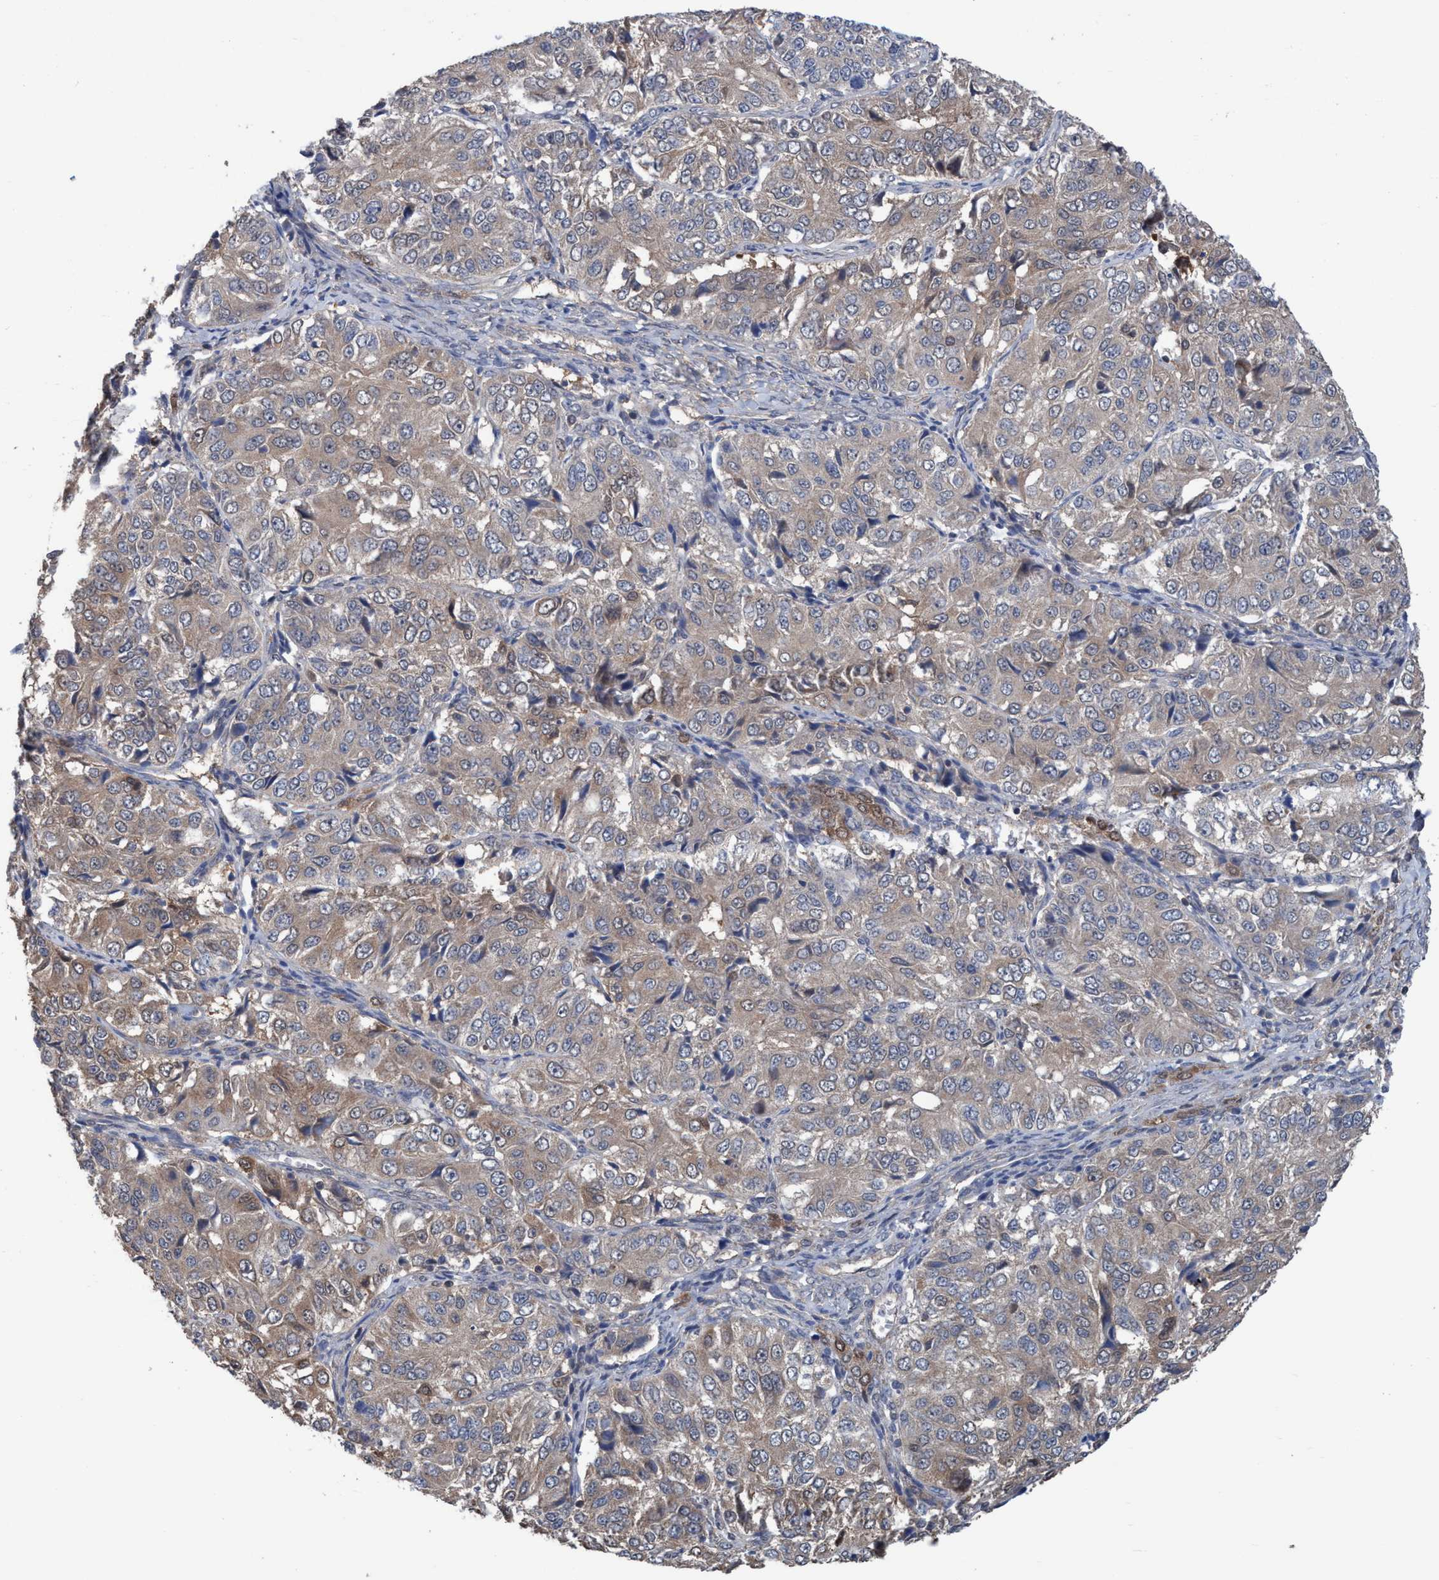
{"staining": {"intensity": "weak", "quantity": "25%-75%", "location": "cytoplasmic/membranous"}, "tissue": "ovarian cancer", "cell_type": "Tumor cells", "image_type": "cancer", "snomed": [{"axis": "morphology", "description": "Carcinoma, endometroid"}, {"axis": "topography", "description": "Ovary"}], "caption": "This image reveals immunohistochemistry (IHC) staining of endometroid carcinoma (ovarian), with low weak cytoplasmic/membranous positivity in about 25%-75% of tumor cells.", "gene": "GLOD4", "patient": {"sex": "female", "age": 51}}